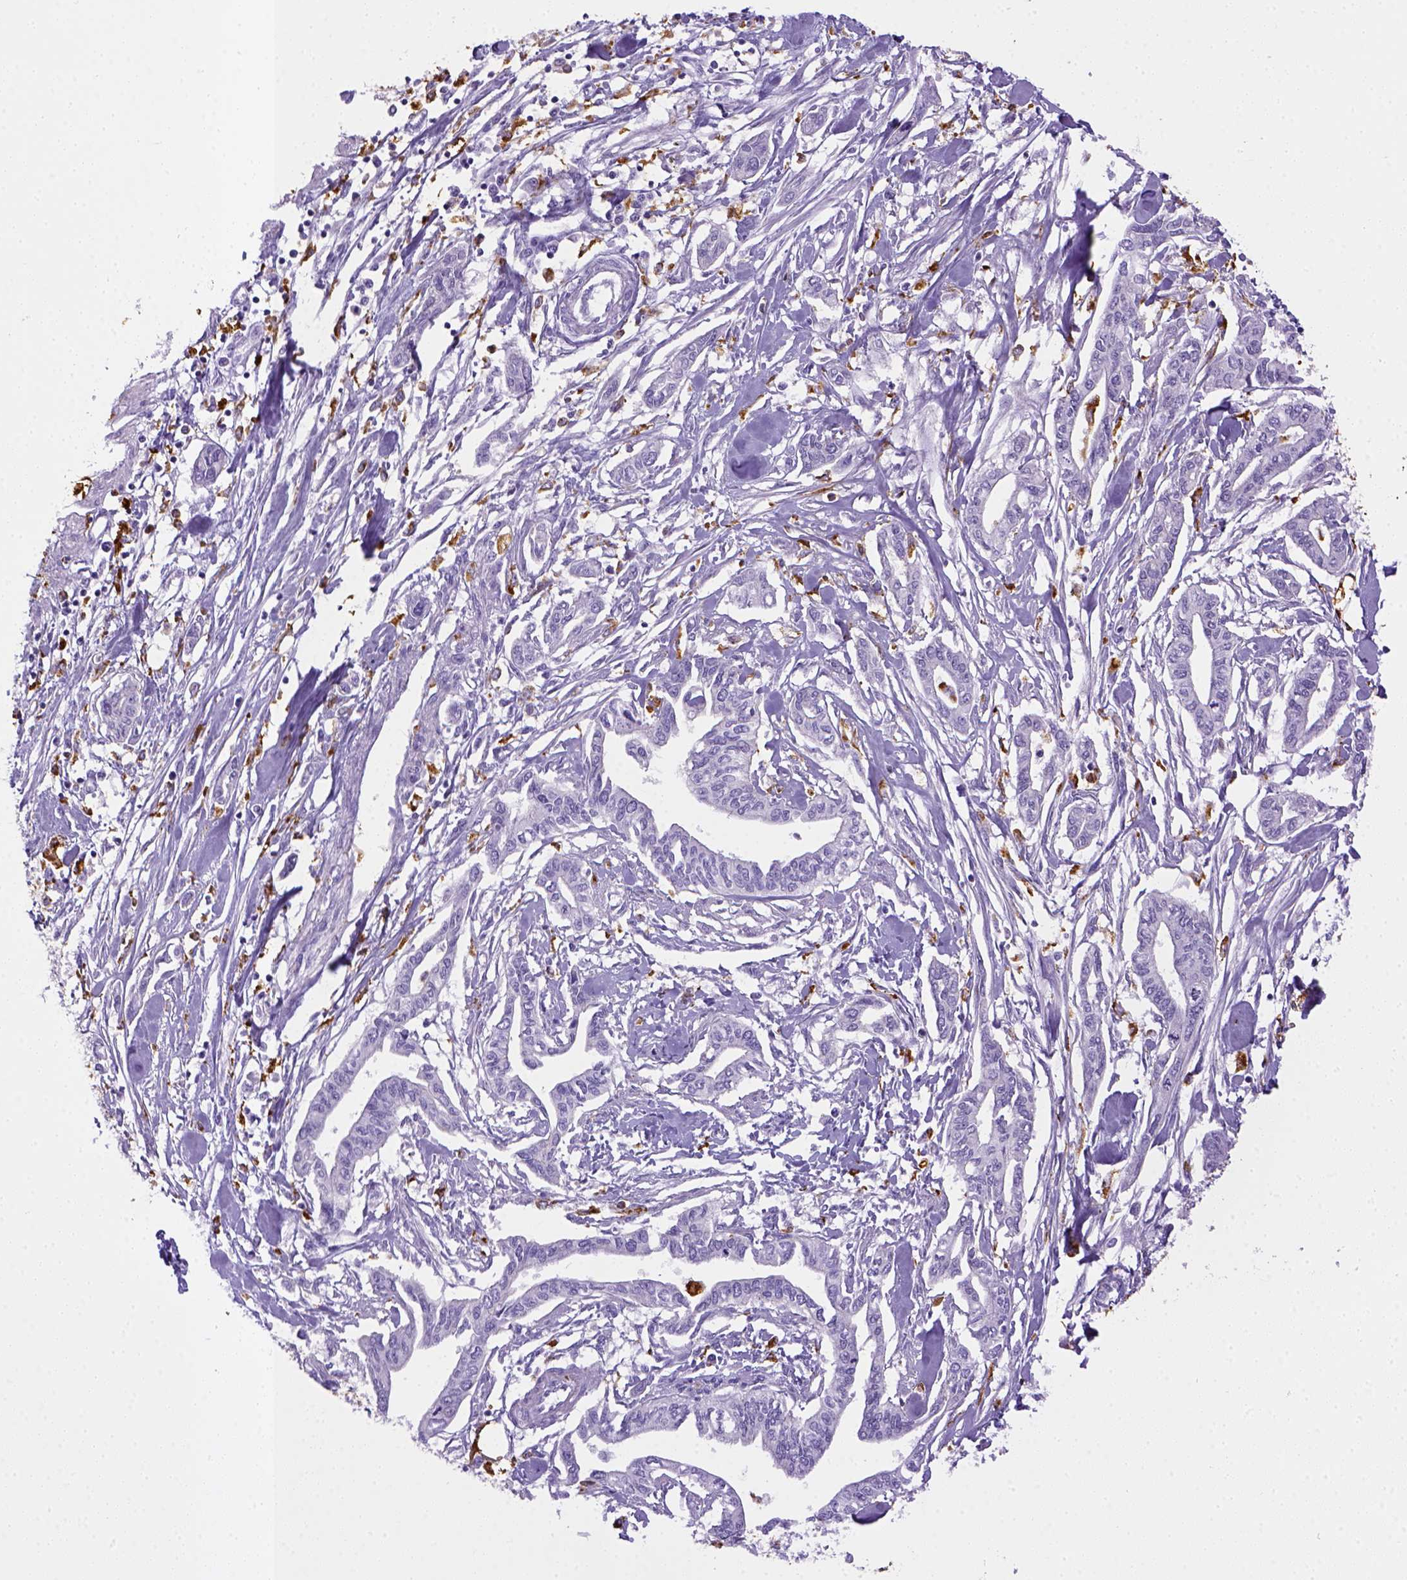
{"staining": {"intensity": "negative", "quantity": "none", "location": "none"}, "tissue": "pancreatic cancer", "cell_type": "Tumor cells", "image_type": "cancer", "snomed": [{"axis": "morphology", "description": "Adenocarcinoma, NOS"}, {"axis": "topography", "description": "Pancreas"}], "caption": "A high-resolution image shows immunohistochemistry (IHC) staining of pancreatic cancer, which demonstrates no significant staining in tumor cells.", "gene": "CD68", "patient": {"sex": "male", "age": 60}}